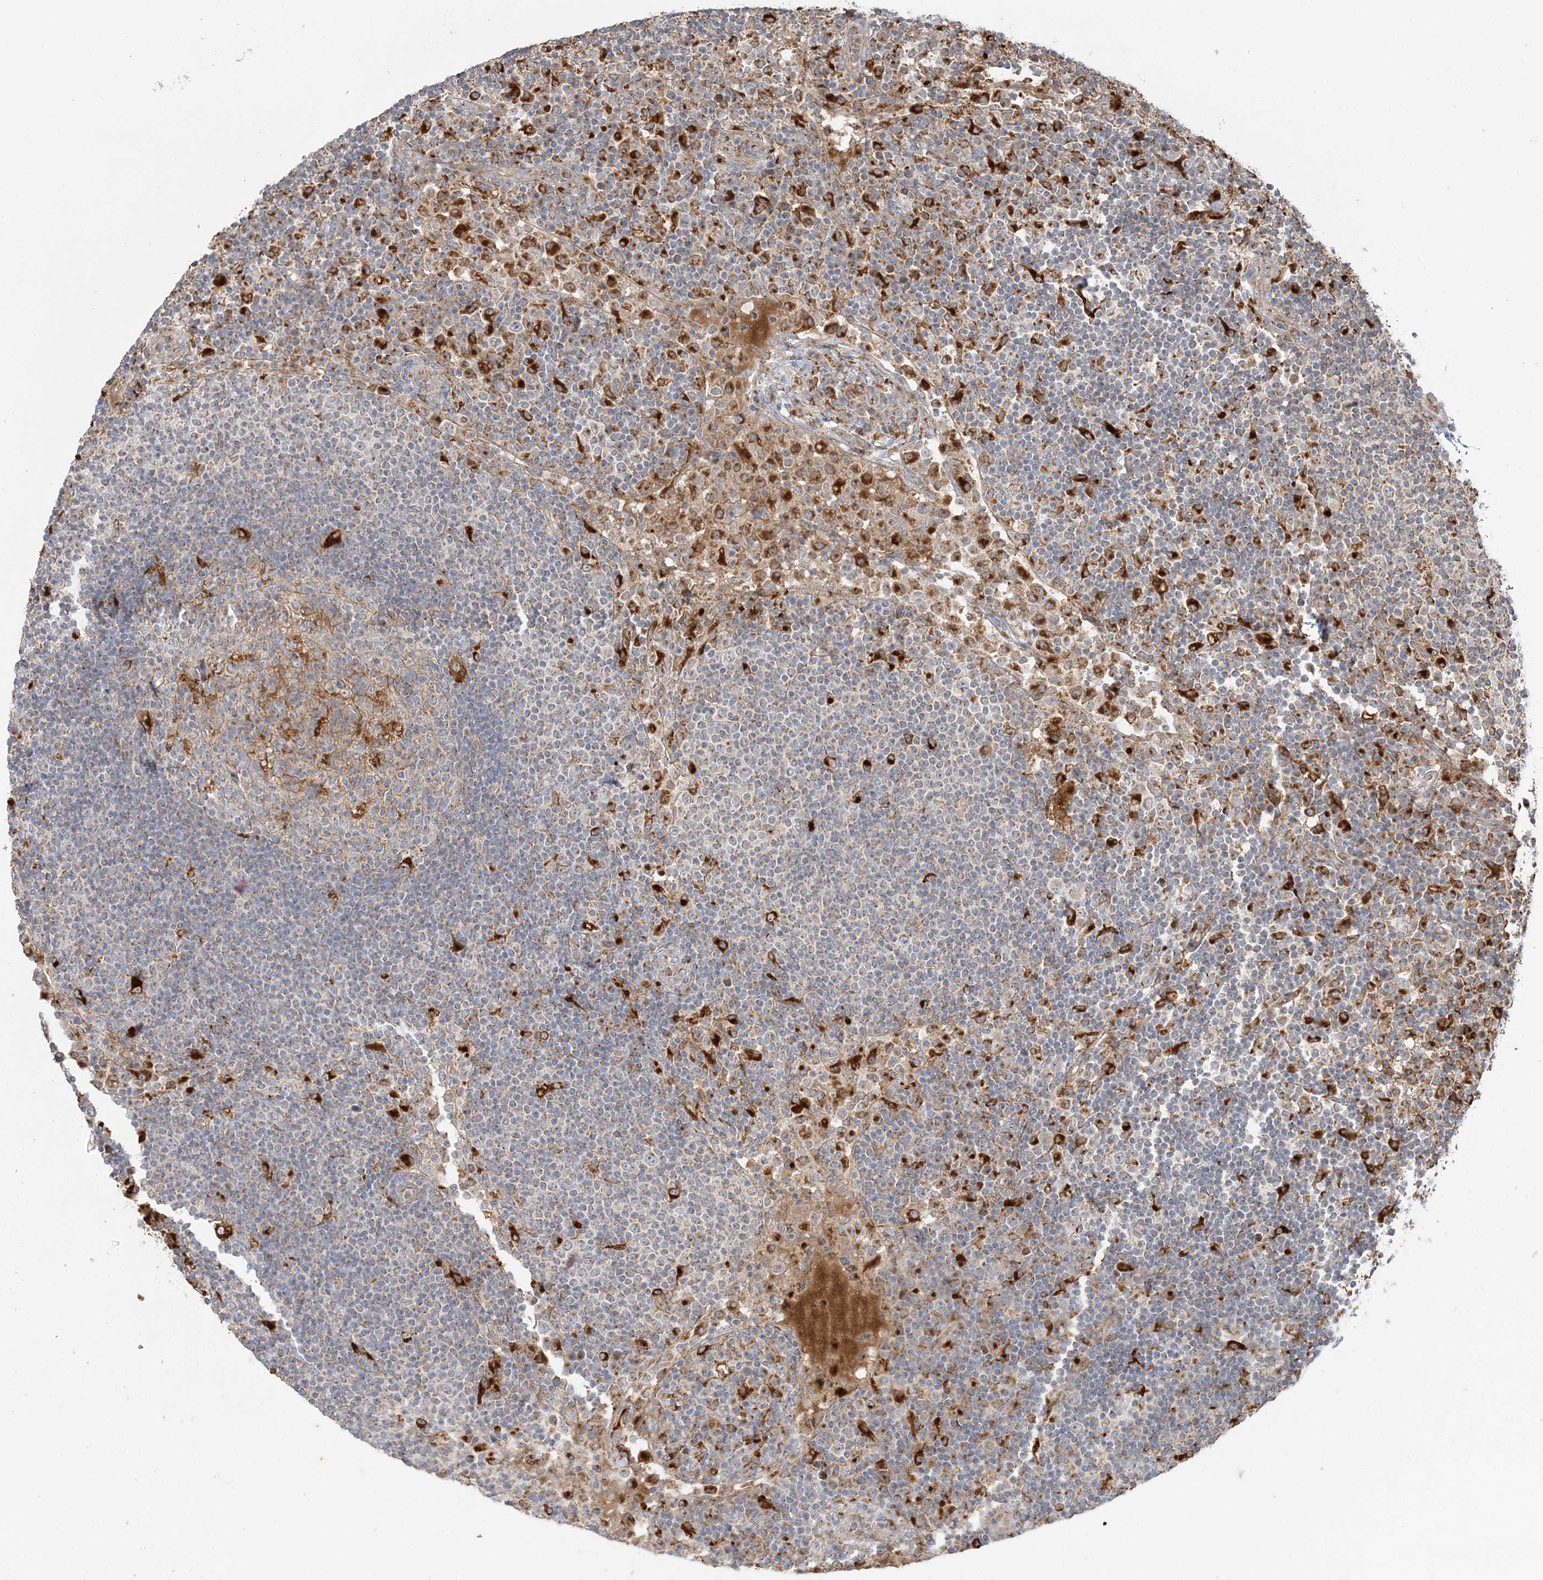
{"staining": {"intensity": "moderate", "quantity": "25%-75%", "location": "cytoplasmic/membranous"}, "tissue": "lymph node", "cell_type": "Germinal center cells", "image_type": "normal", "snomed": [{"axis": "morphology", "description": "Normal tissue, NOS"}, {"axis": "topography", "description": "Lymph node"}], "caption": "Moderate cytoplasmic/membranous protein expression is appreciated in approximately 25%-75% of germinal center cells in lymph node.", "gene": "ABCC3", "patient": {"sex": "female", "age": 53}}